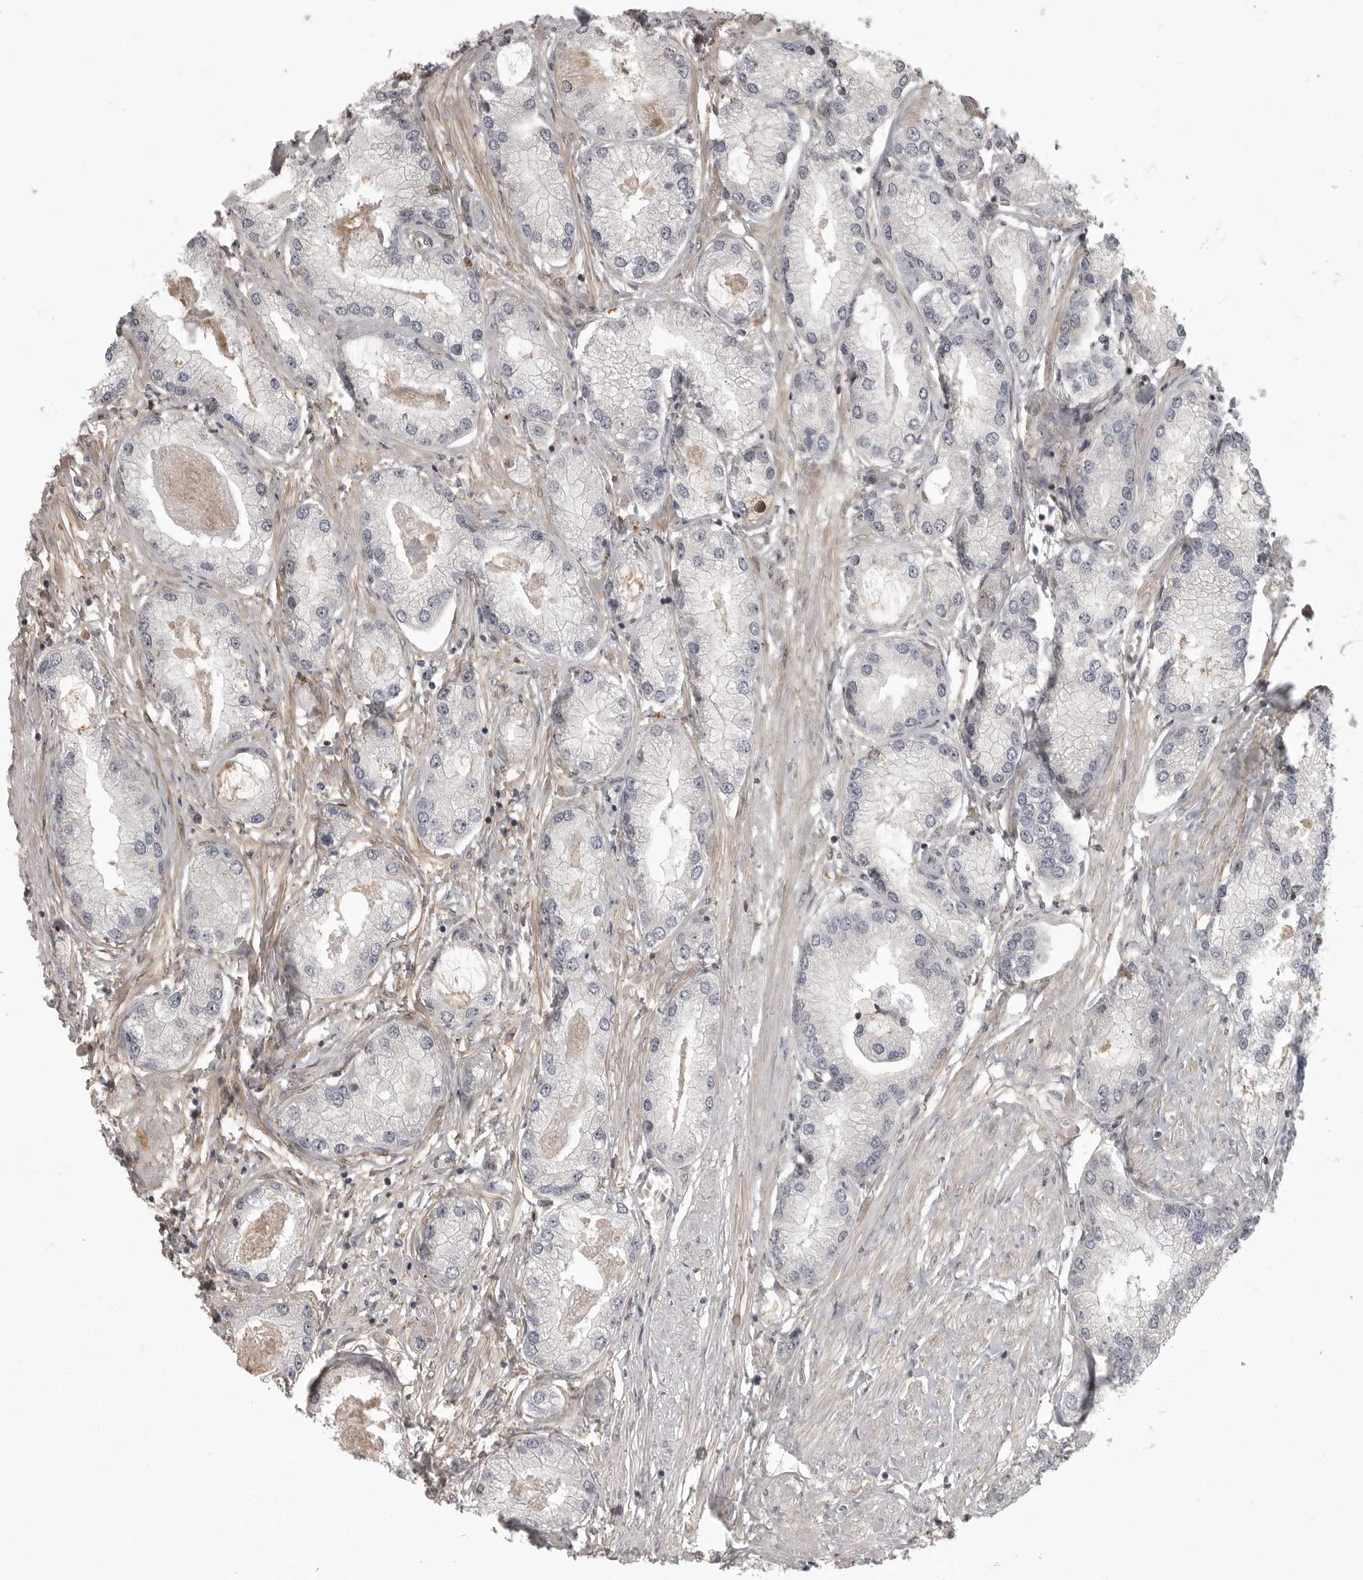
{"staining": {"intensity": "negative", "quantity": "none", "location": "none"}, "tissue": "prostate cancer", "cell_type": "Tumor cells", "image_type": "cancer", "snomed": [{"axis": "morphology", "description": "Adenocarcinoma, Low grade"}, {"axis": "topography", "description": "Prostate"}], "caption": "Prostate adenocarcinoma (low-grade) was stained to show a protein in brown. There is no significant expression in tumor cells.", "gene": "UROD", "patient": {"sex": "male", "age": 62}}